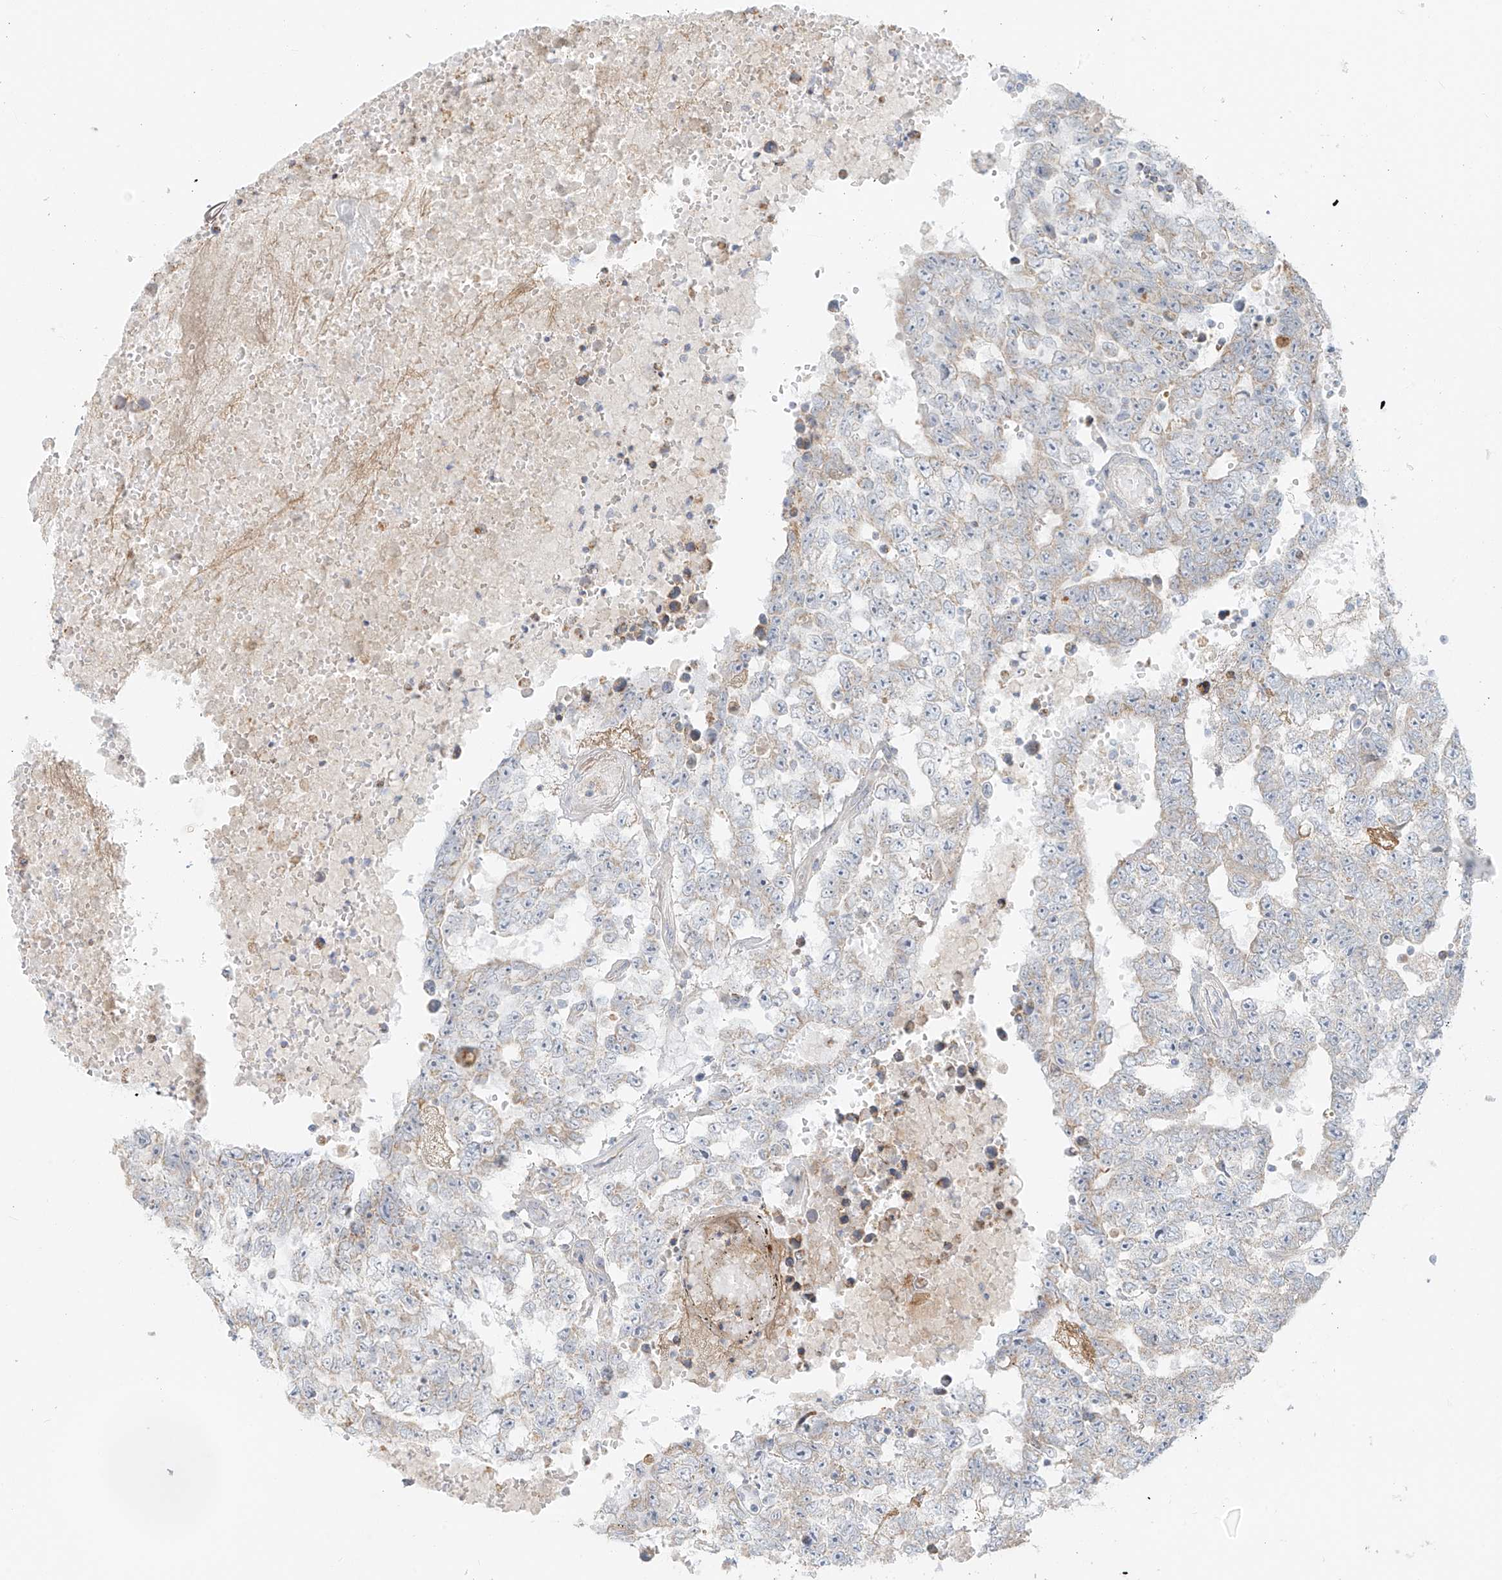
{"staining": {"intensity": "negative", "quantity": "none", "location": "none"}, "tissue": "testis cancer", "cell_type": "Tumor cells", "image_type": "cancer", "snomed": [{"axis": "morphology", "description": "Carcinoma, Embryonal, NOS"}, {"axis": "topography", "description": "Testis"}], "caption": "This is an immunohistochemistry image of testis embryonal carcinoma. There is no positivity in tumor cells.", "gene": "UST", "patient": {"sex": "male", "age": 25}}